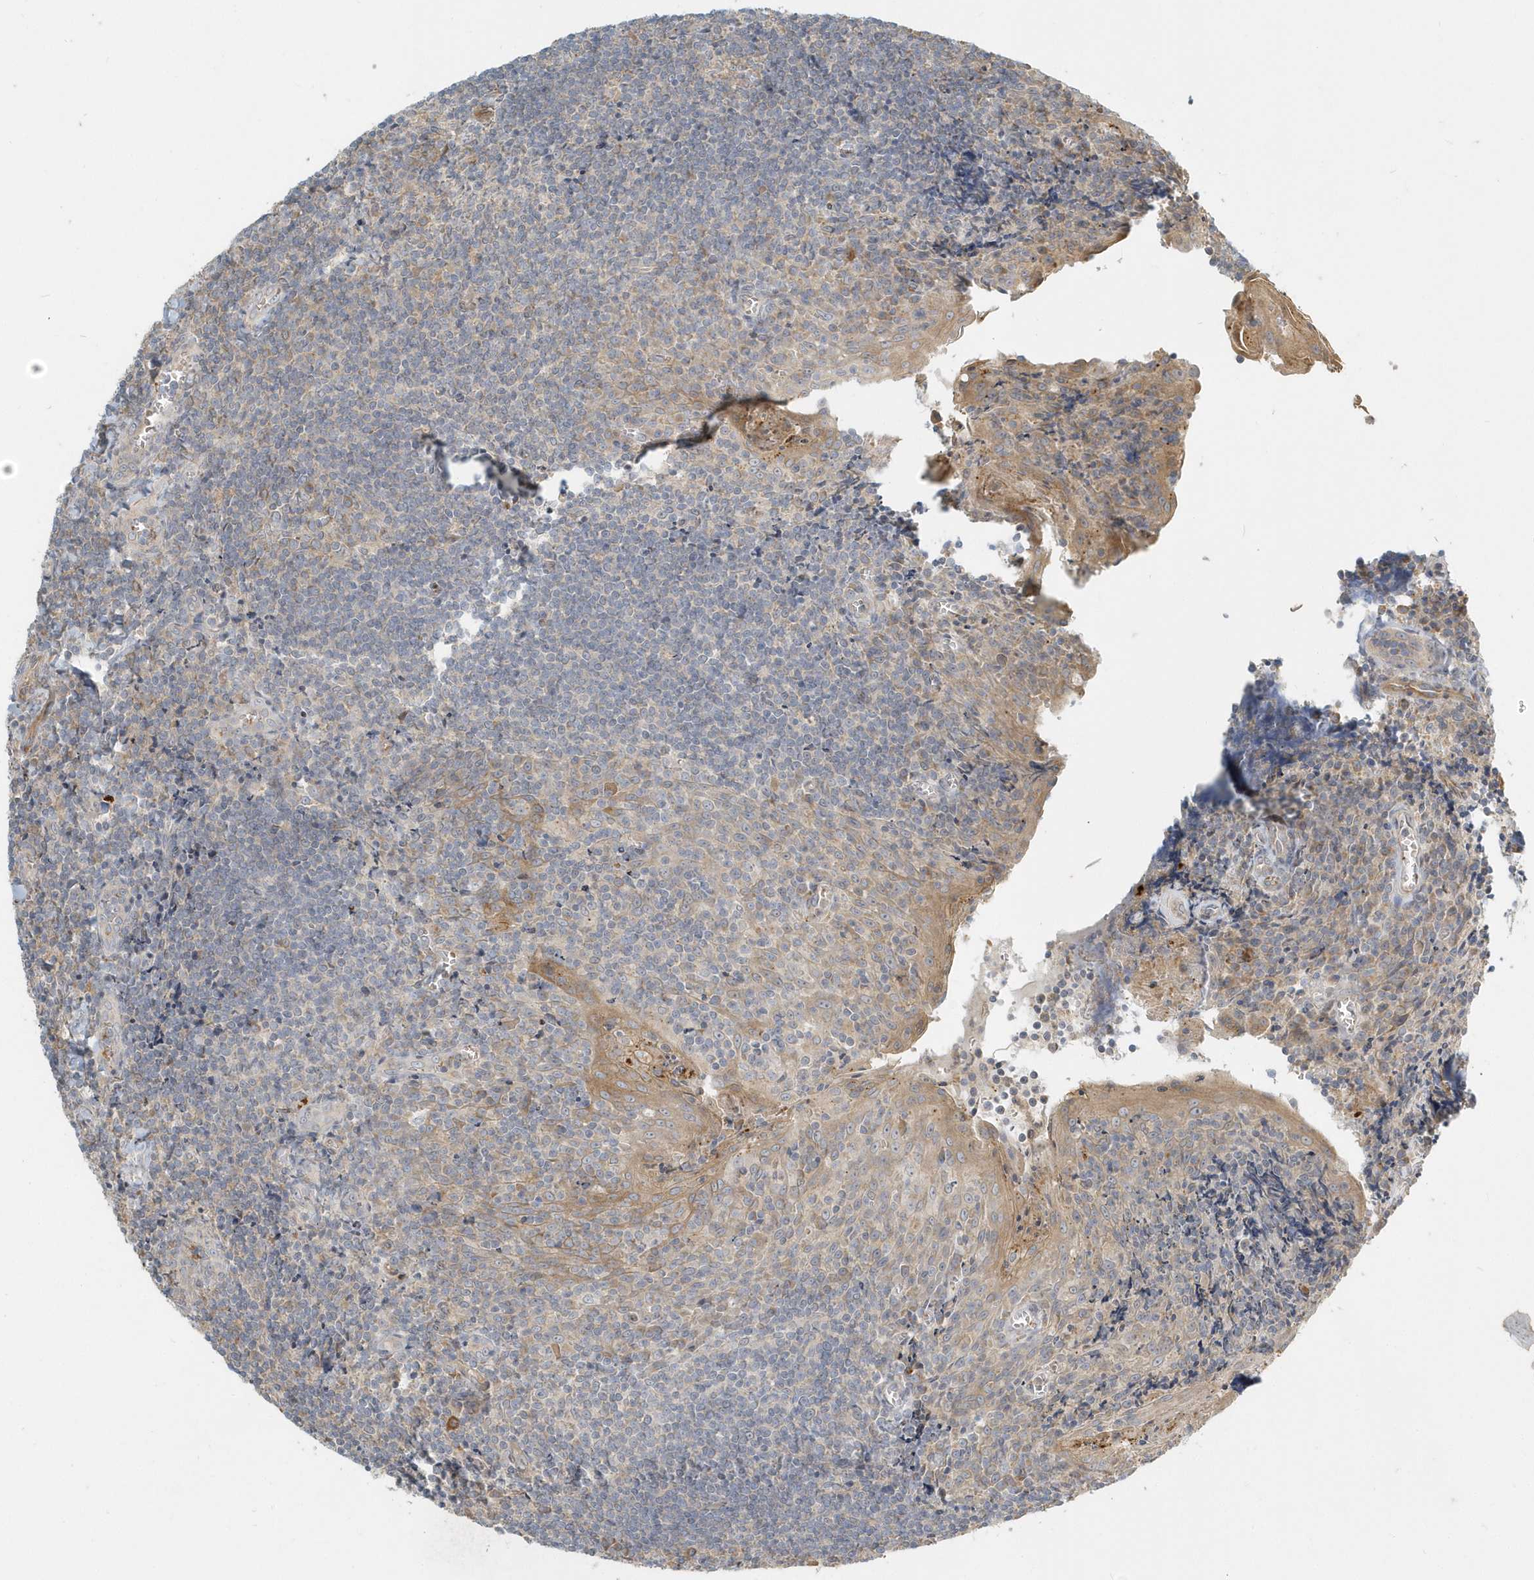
{"staining": {"intensity": "weak", "quantity": "<25%", "location": "cytoplasmic/membranous"}, "tissue": "tonsil", "cell_type": "Germinal center cells", "image_type": "normal", "snomed": [{"axis": "morphology", "description": "Normal tissue, NOS"}, {"axis": "topography", "description": "Tonsil"}], "caption": "A histopathology image of human tonsil is negative for staining in germinal center cells. (Brightfield microscopy of DAB immunohistochemistry at high magnification).", "gene": "NAPB", "patient": {"sex": "male", "age": 27}}